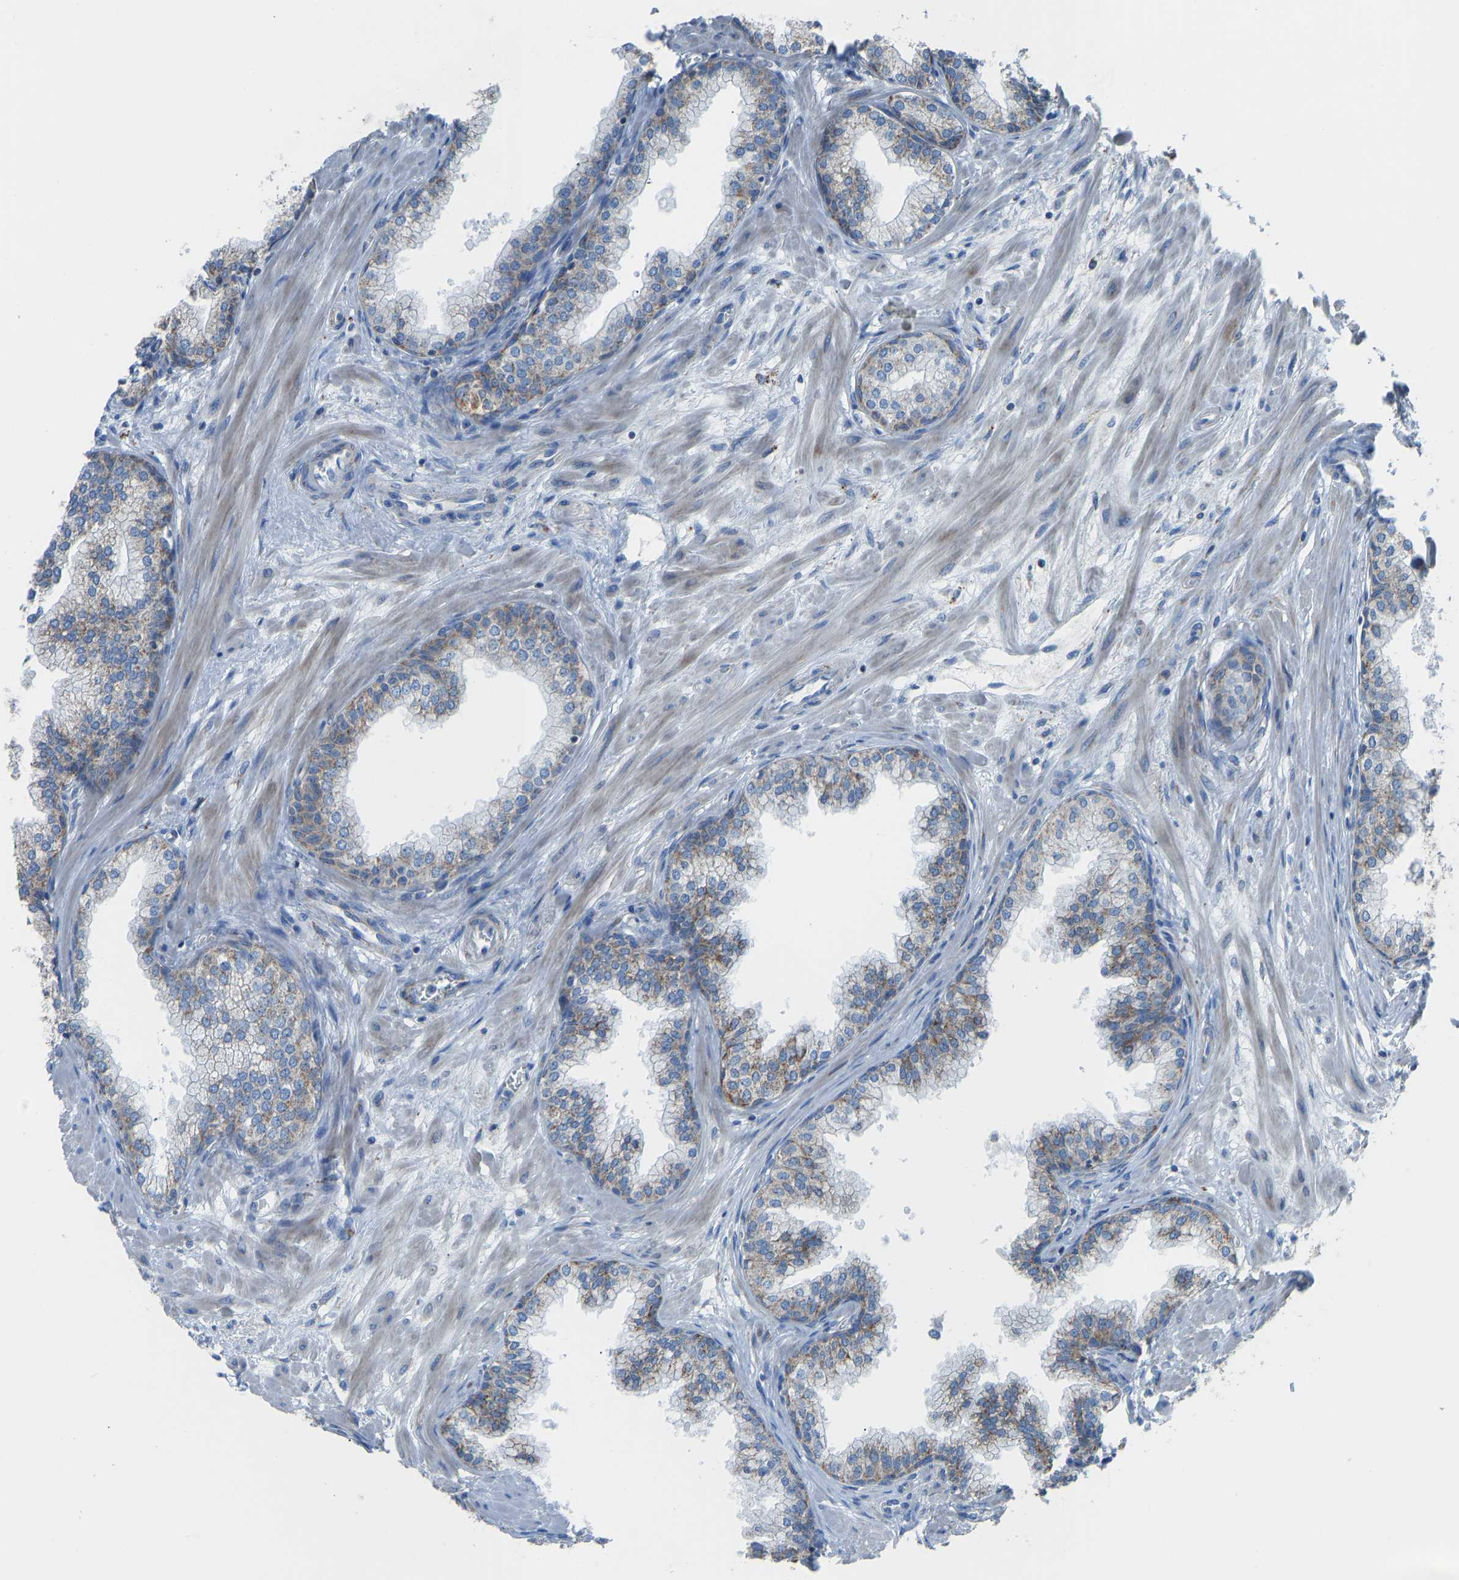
{"staining": {"intensity": "moderate", "quantity": "25%-75%", "location": "cytoplasmic/membranous"}, "tissue": "prostate", "cell_type": "Glandular cells", "image_type": "normal", "snomed": [{"axis": "morphology", "description": "Normal tissue, NOS"}, {"axis": "morphology", "description": "Urothelial carcinoma, Low grade"}, {"axis": "topography", "description": "Urinary bladder"}, {"axis": "topography", "description": "Prostate"}], "caption": "Prostate stained with IHC displays moderate cytoplasmic/membranous expression in approximately 25%-75% of glandular cells. The protein of interest is shown in brown color, while the nuclei are stained blue.", "gene": "SMIM20", "patient": {"sex": "male", "age": 60}}